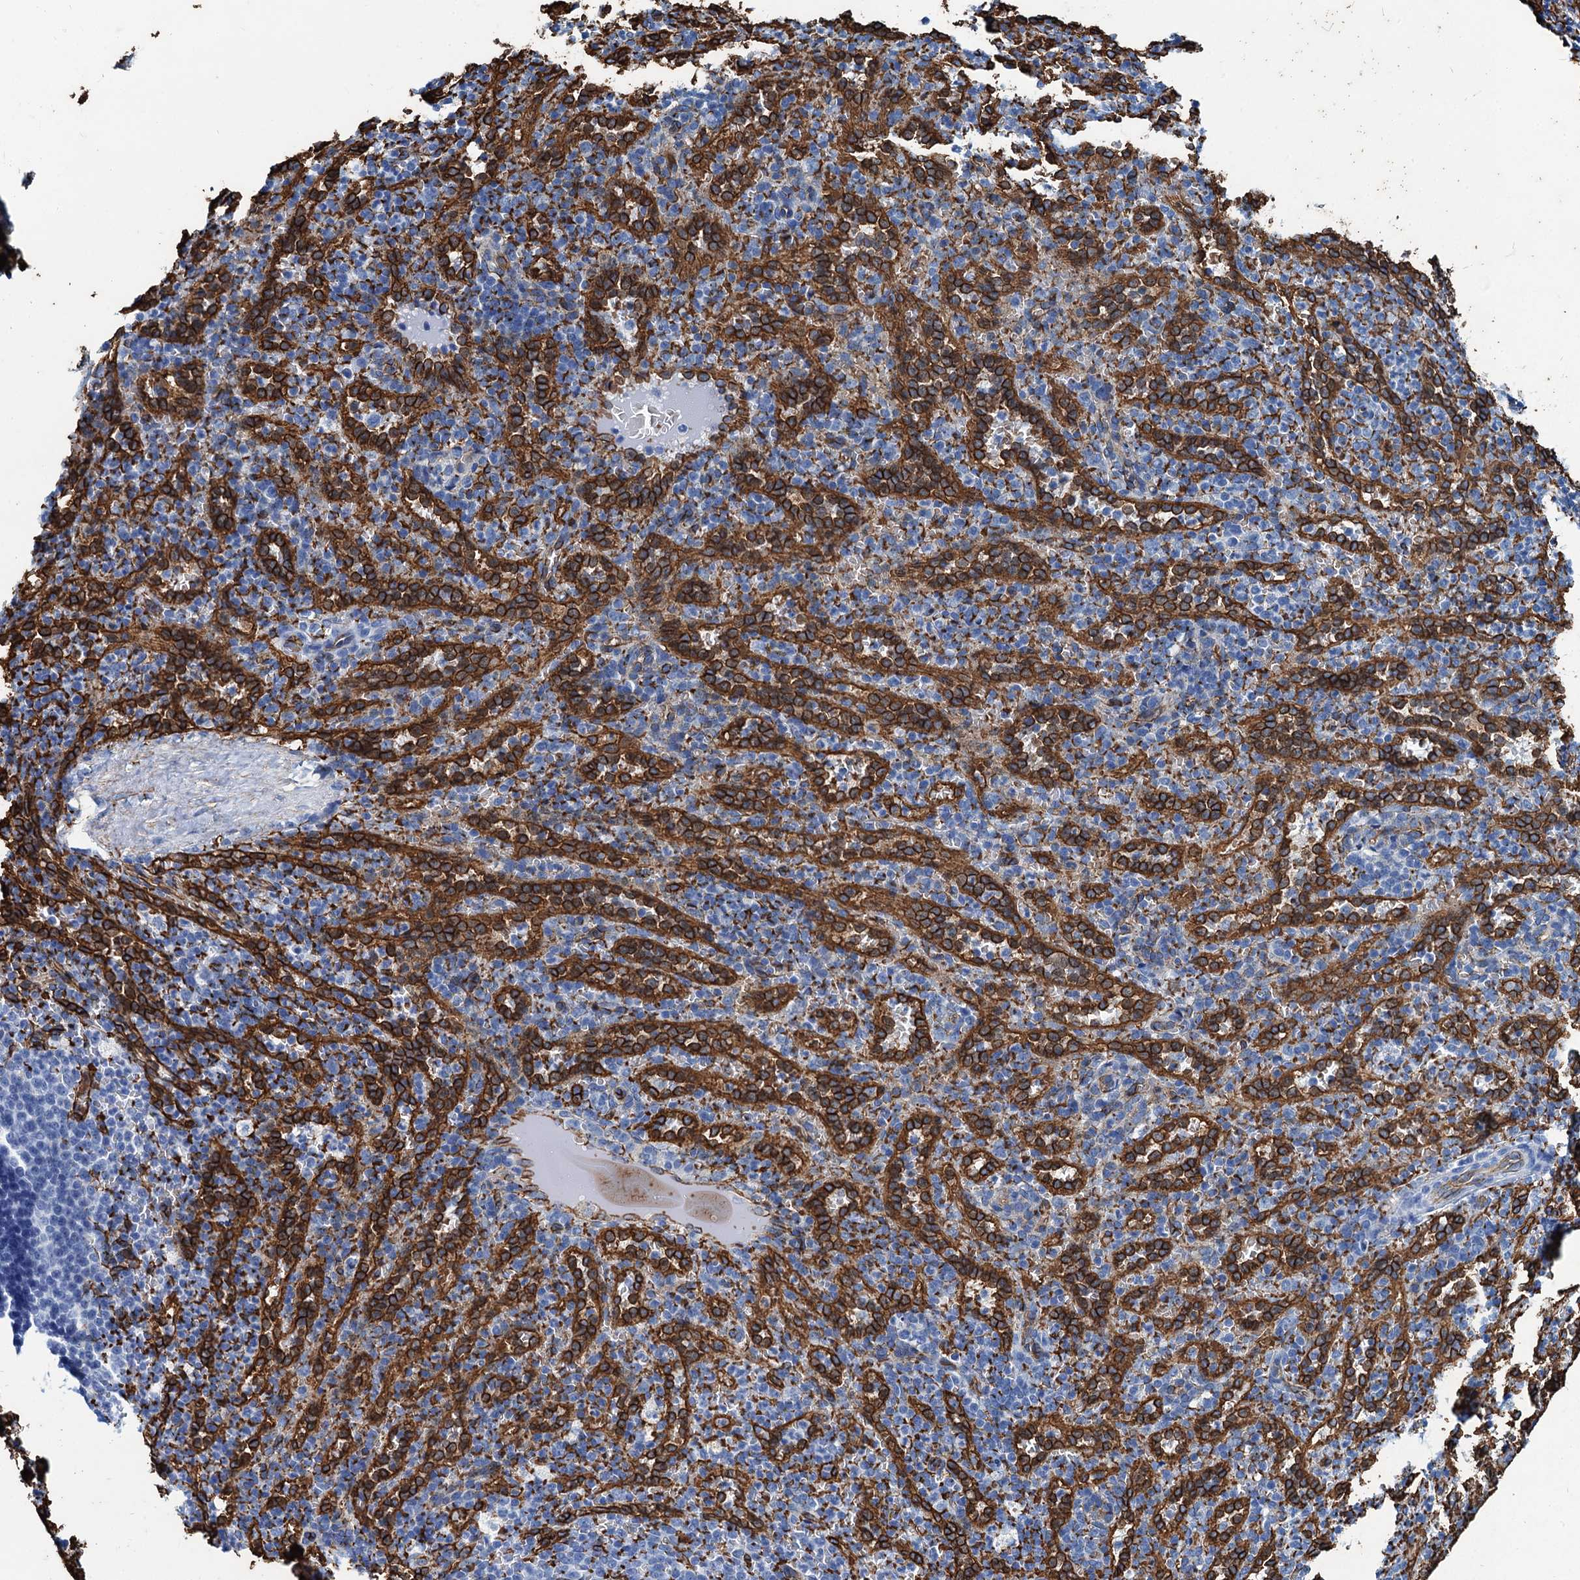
{"staining": {"intensity": "negative", "quantity": "none", "location": "none"}, "tissue": "spleen", "cell_type": "Cells in red pulp", "image_type": "normal", "snomed": [{"axis": "morphology", "description": "Normal tissue, NOS"}, {"axis": "topography", "description": "Spleen"}], "caption": "Cells in red pulp are negative for brown protein staining in unremarkable spleen. (Brightfield microscopy of DAB immunohistochemistry (IHC) at high magnification).", "gene": "CAVIN2", "patient": {"sex": "female", "age": 21}}